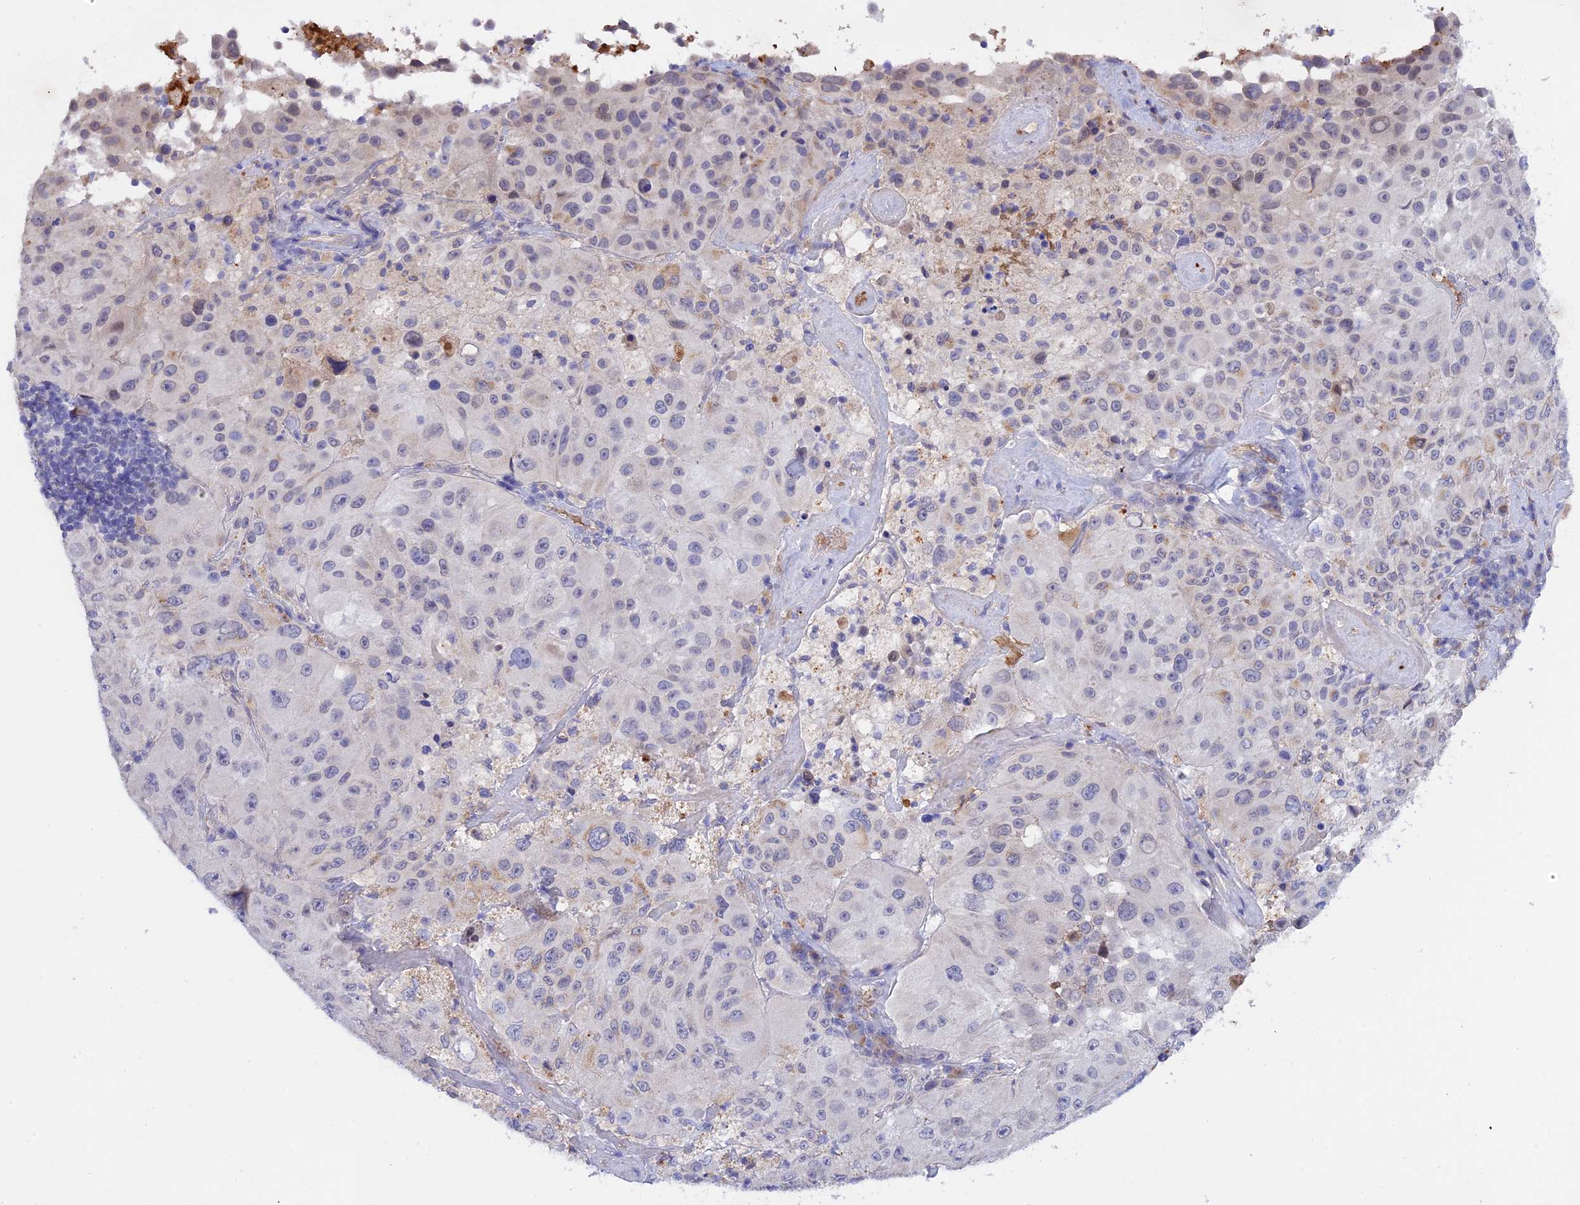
{"staining": {"intensity": "negative", "quantity": "none", "location": "none"}, "tissue": "melanoma", "cell_type": "Tumor cells", "image_type": "cancer", "snomed": [{"axis": "morphology", "description": "Malignant melanoma, Metastatic site"}, {"axis": "topography", "description": "Lymph node"}], "caption": "Malignant melanoma (metastatic site) stained for a protein using immunohistochemistry shows no positivity tumor cells.", "gene": "GK5", "patient": {"sex": "male", "age": 62}}